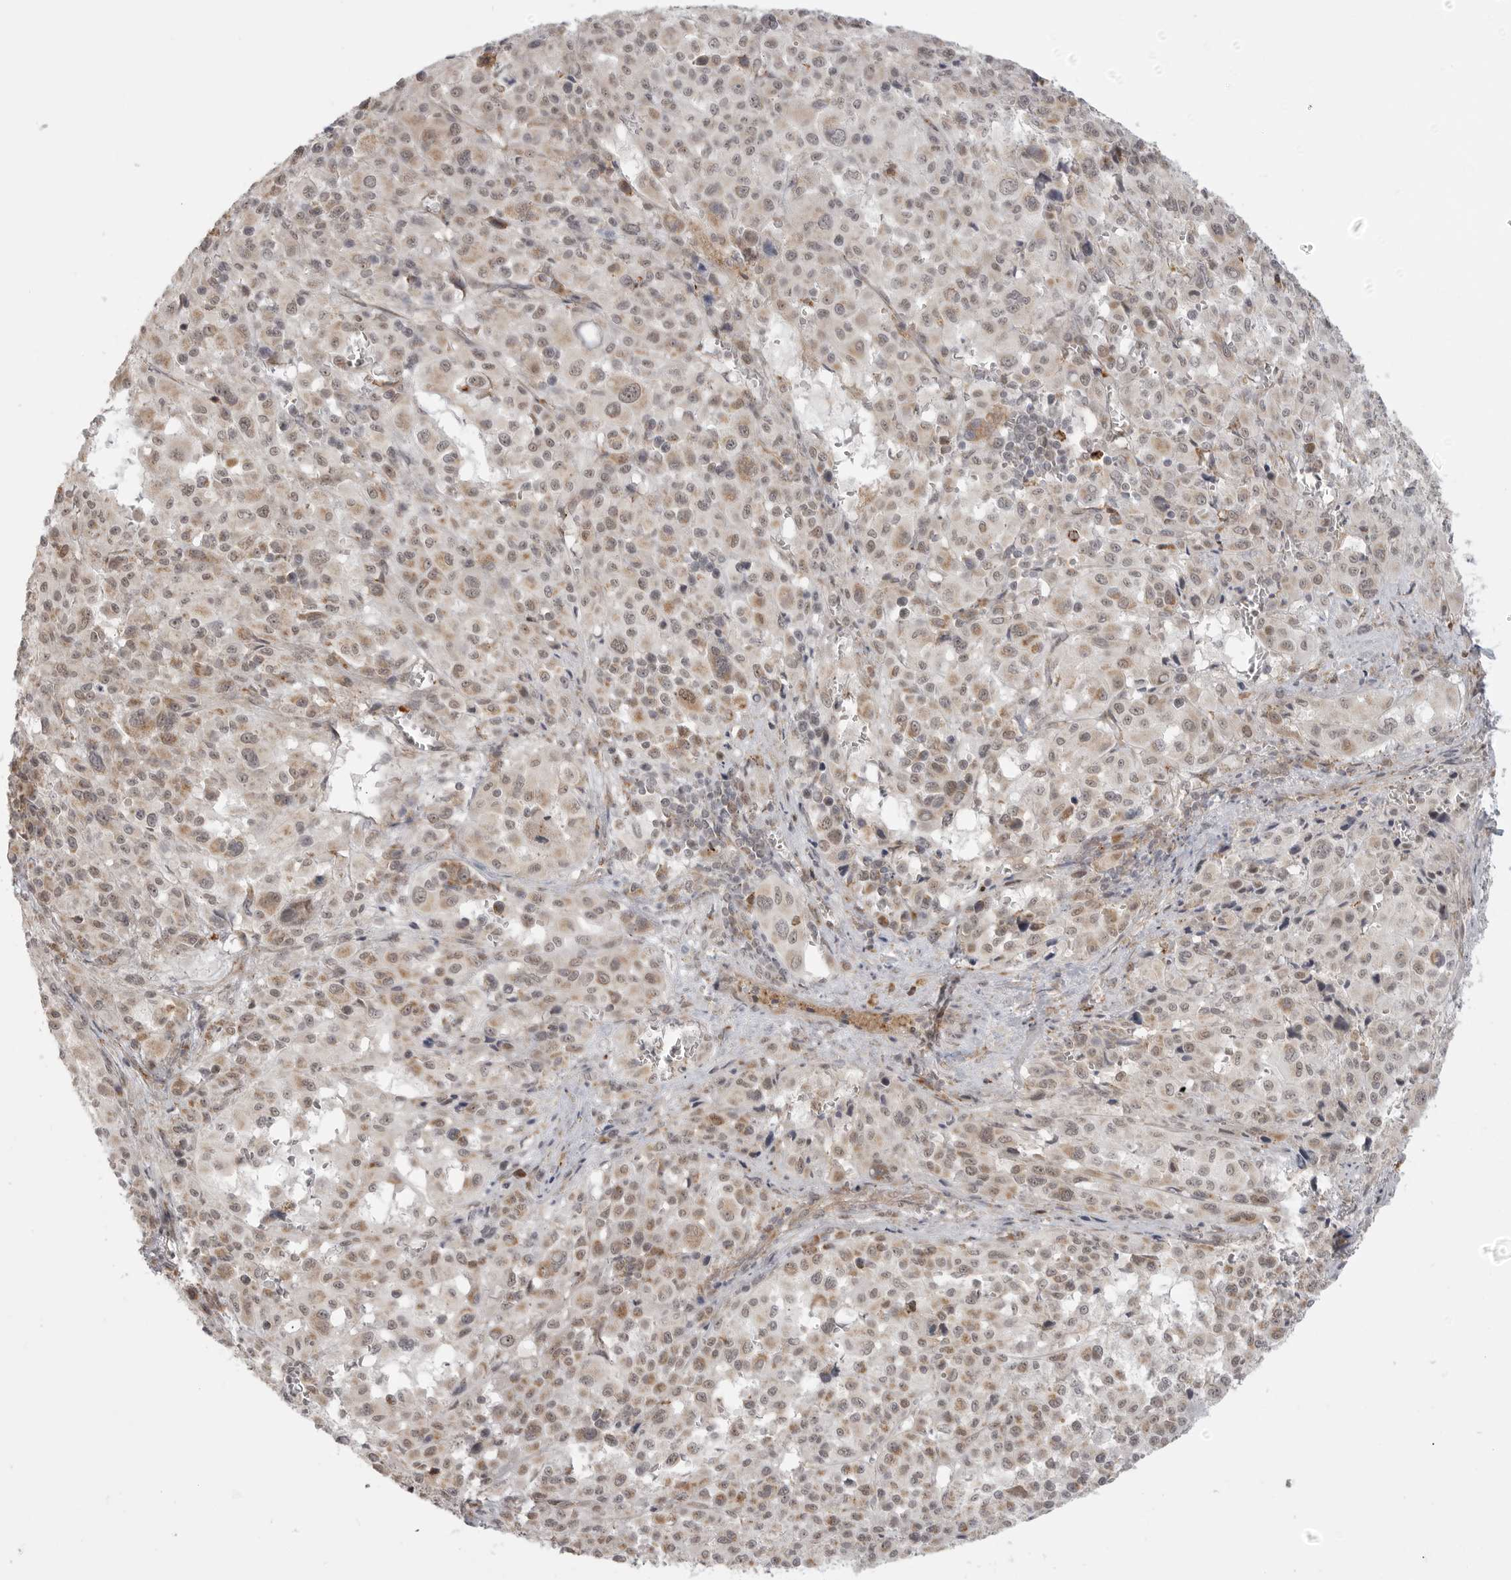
{"staining": {"intensity": "moderate", "quantity": "25%-75%", "location": "cytoplasmic/membranous"}, "tissue": "melanoma", "cell_type": "Tumor cells", "image_type": "cancer", "snomed": [{"axis": "morphology", "description": "Malignant melanoma, Metastatic site"}, {"axis": "topography", "description": "Skin"}], "caption": "A brown stain labels moderate cytoplasmic/membranous staining of a protein in human melanoma tumor cells. The protein is stained brown, and the nuclei are stained in blue (DAB IHC with brightfield microscopy, high magnification).", "gene": "KALRN", "patient": {"sex": "female", "age": 74}}